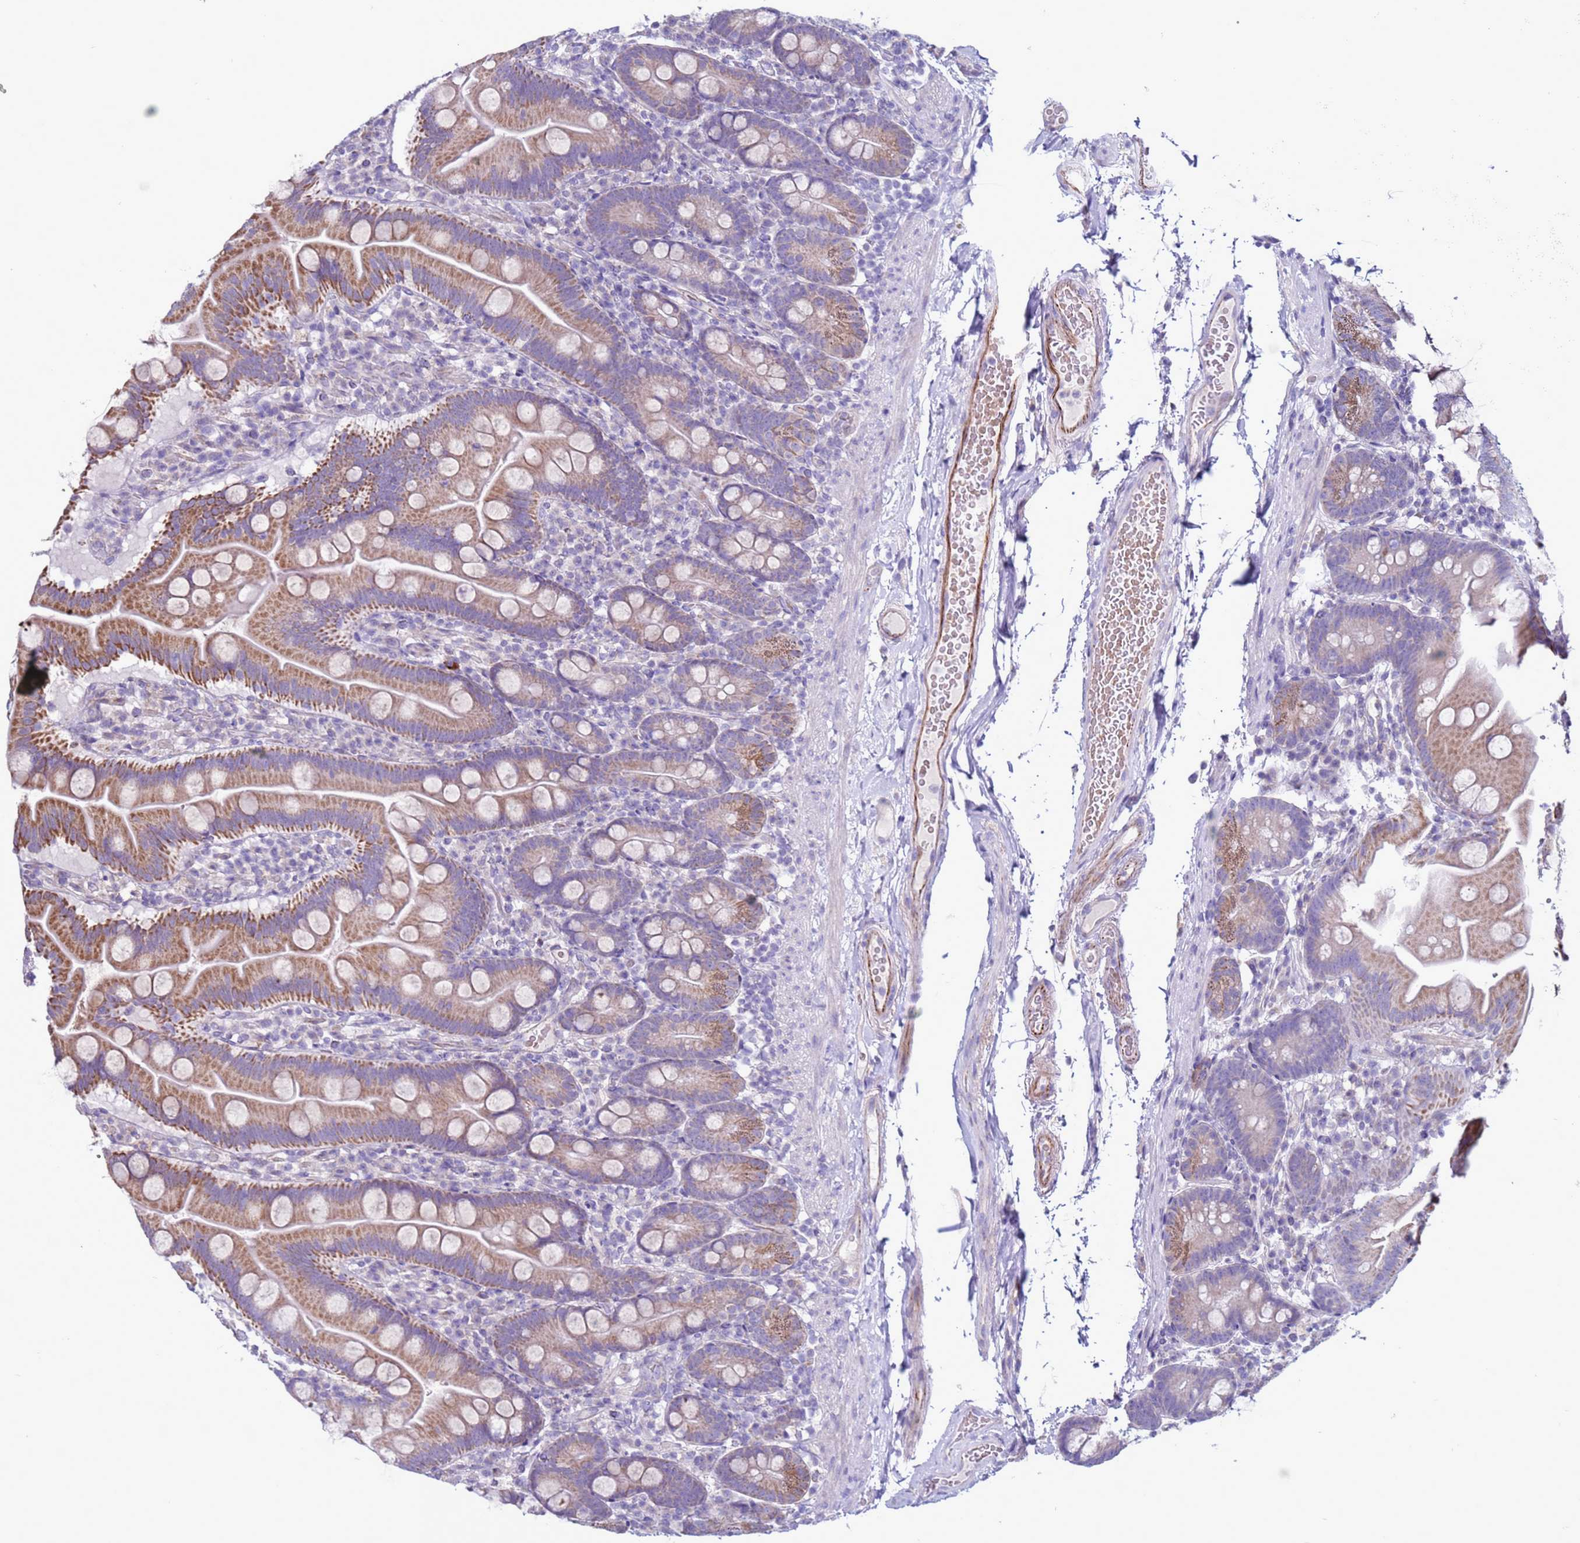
{"staining": {"intensity": "moderate", "quantity": "25%-75%", "location": "cytoplasmic/membranous"}, "tissue": "small intestine", "cell_type": "Glandular cells", "image_type": "normal", "snomed": [{"axis": "morphology", "description": "Normal tissue, NOS"}, {"axis": "topography", "description": "Small intestine"}], "caption": "A medium amount of moderate cytoplasmic/membranous expression is appreciated in about 25%-75% of glandular cells in unremarkable small intestine.", "gene": "ABHD17B", "patient": {"sex": "female", "age": 68}}